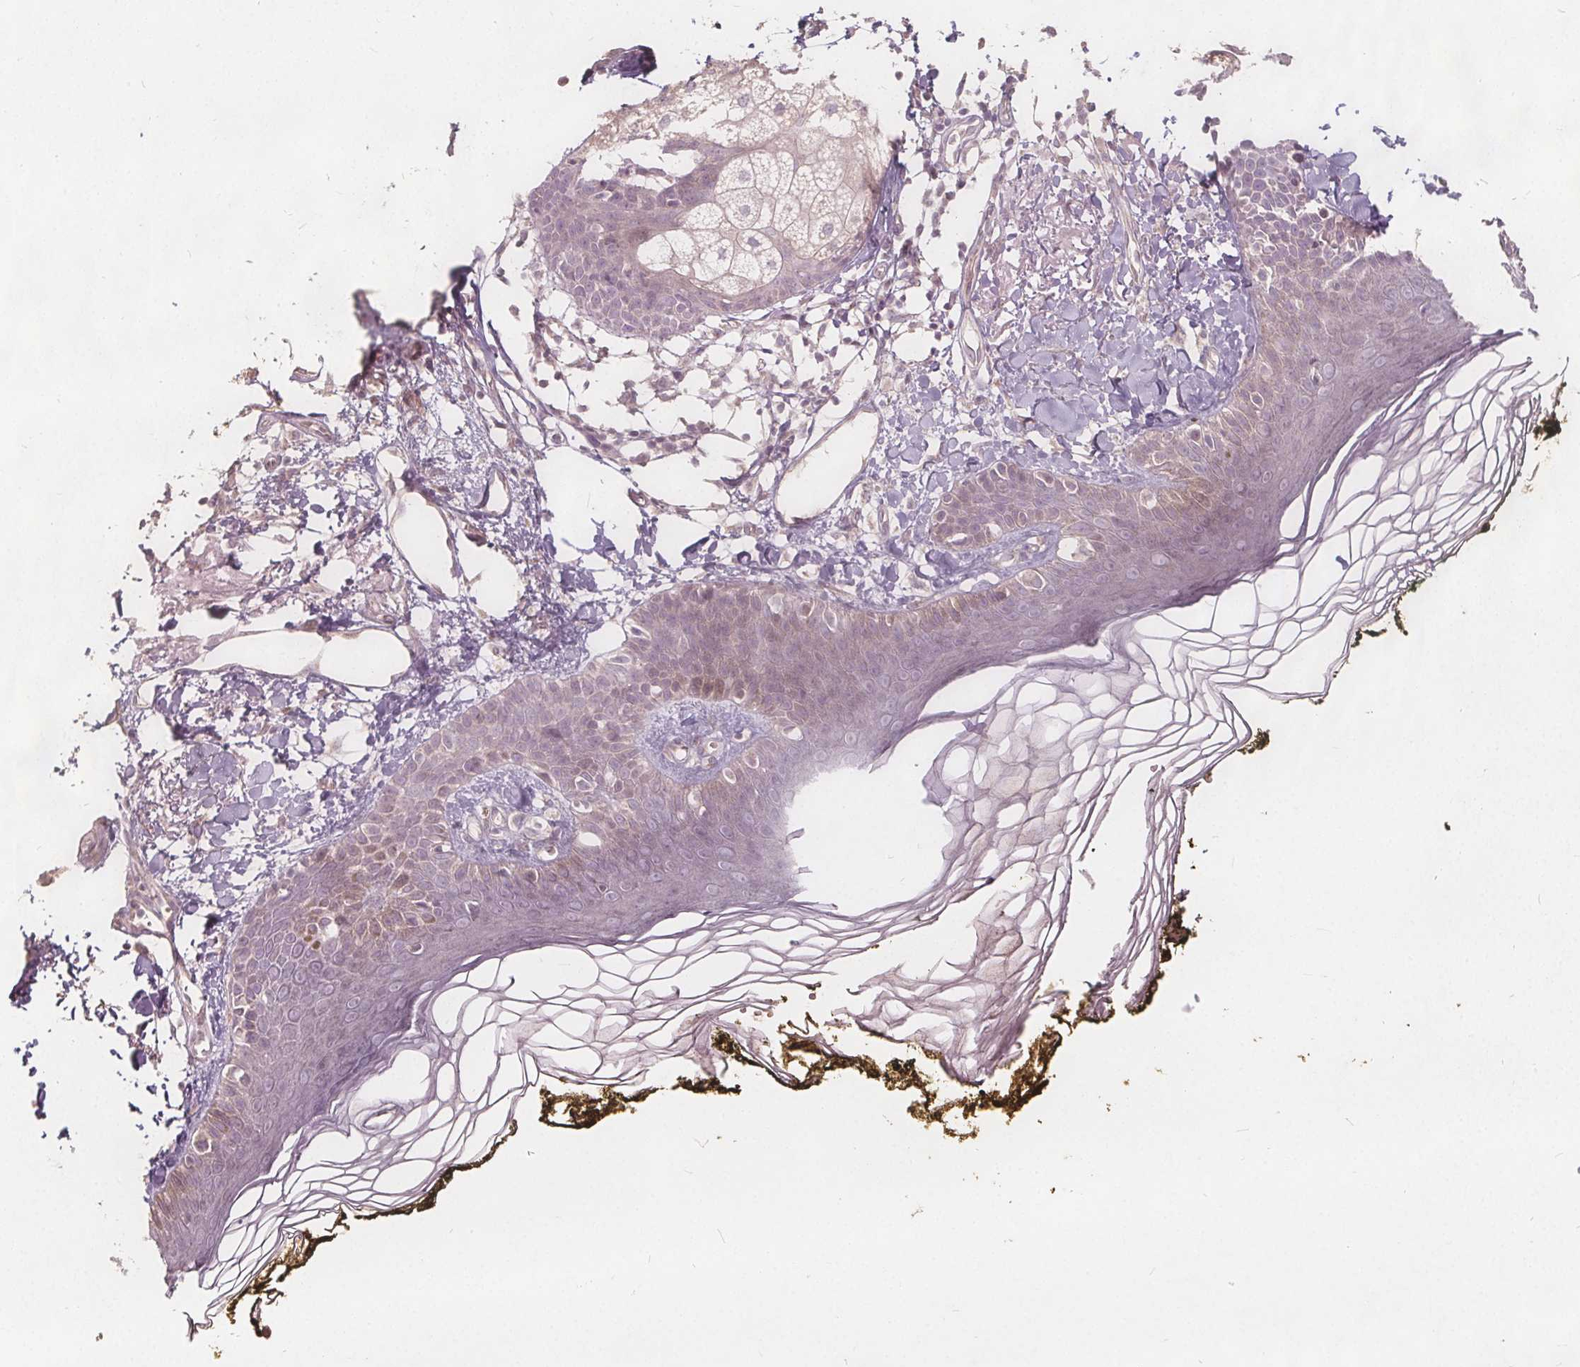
{"staining": {"intensity": "negative", "quantity": "none", "location": "none"}, "tissue": "skin", "cell_type": "Fibroblasts", "image_type": "normal", "snomed": [{"axis": "morphology", "description": "Normal tissue, NOS"}, {"axis": "topography", "description": "Skin"}], "caption": "IHC micrograph of benign skin: human skin stained with DAB exhibits no significant protein expression in fibroblasts.", "gene": "PTPRT", "patient": {"sex": "male", "age": 76}}